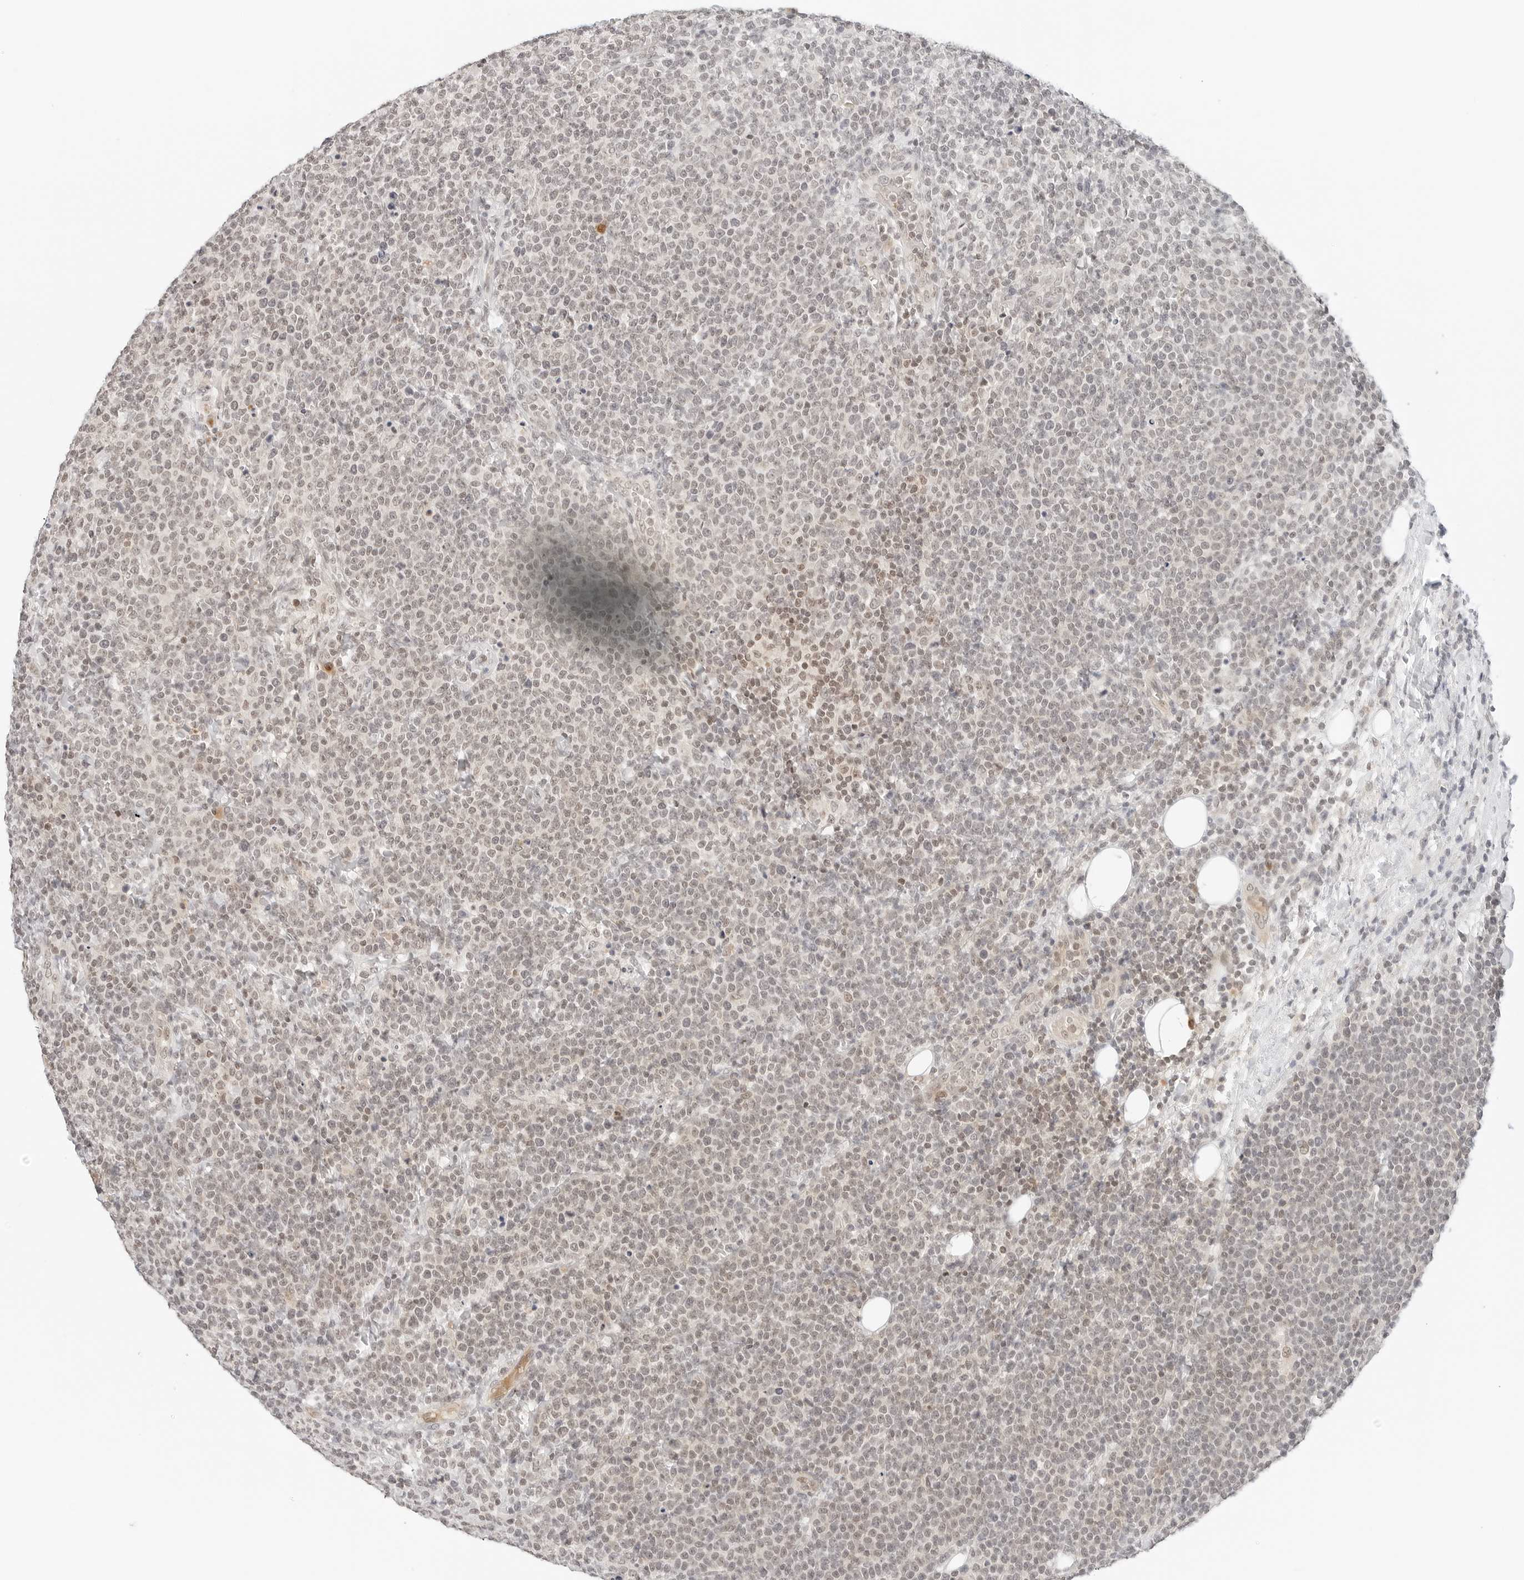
{"staining": {"intensity": "weak", "quantity": "25%-75%", "location": "nuclear"}, "tissue": "lymphoma", "cell_type": "Tumor cells", "image_type": "cancer", "snomed": [{"axis": "morphology", "description": "Malignant lymphoma, non-Hodgkin's type, High grade"}, {"axis": "topography", "description": "Lymph node"}], "caption": "High-grade malignant lymphoma, non-Hodgkin's type stained with DAB (3,3'-diaminobenzidine) IHC reveals low levels of weak nuclear expression in about 25%-75% of tumor cells.", "gene": "NEO1", "patient": {"sex": "male", "age": 61}}